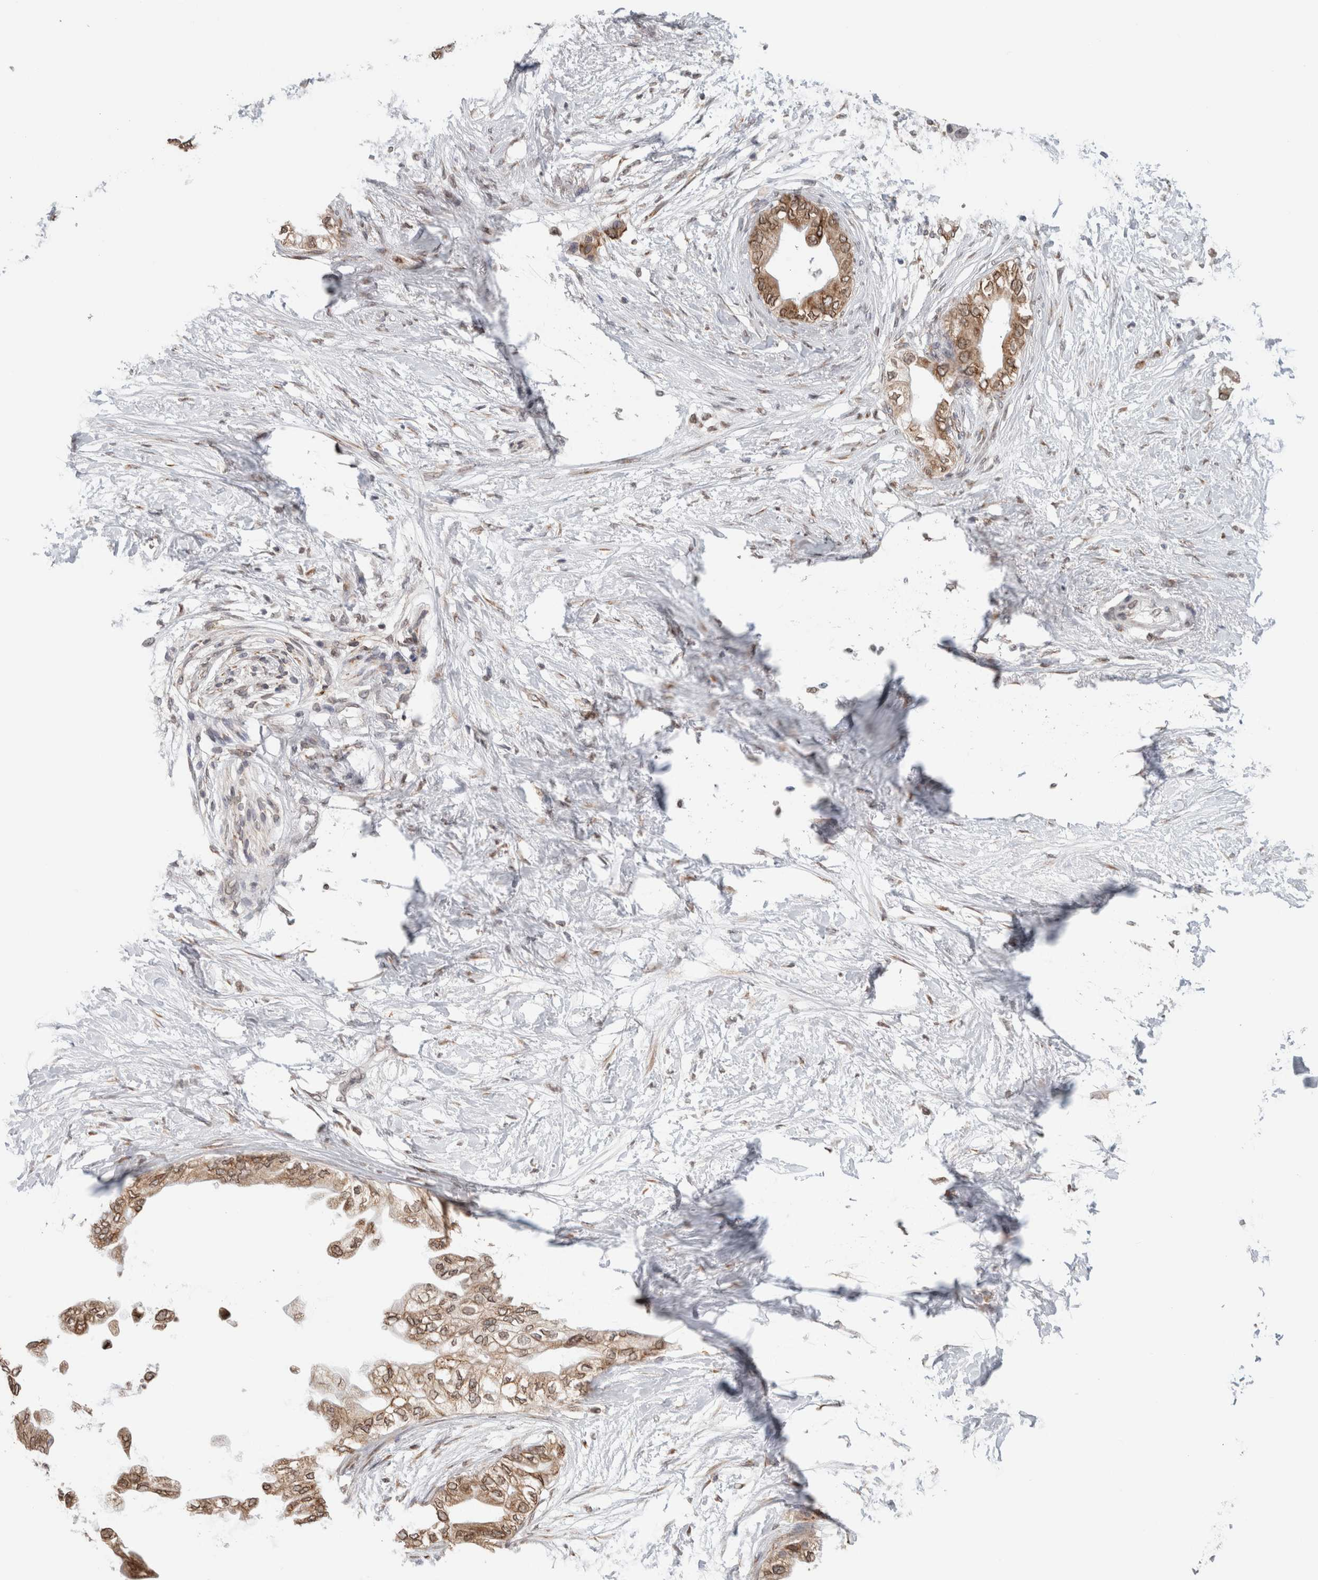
{"staining": {"intensity": "moderate", "quantity": ">75%", "location": "cytoplasmic/membranous,nuclear"}, "tissue": "pancreatic cancer", "cell_type": "Tumor cells", "image_type": "cancer", "snomed": [{"axis": "morphology", "description": "Normal tissue, NOS"}, {"axis": "morphology", "description": "Adenocarcinoma, NOS"}, {"axis": "topography", "description": "Pancreas"}, {"axis": "topography", "description": "Duodenum"}], "caption": "DAB (3,3'-diaminobenzidine) immunohistochemical staining of human pancreatic adenocarcinoma displays moderate cytoplasmic/membranous and nuclear protein expression in approximately >75% of tumor cells.", "gene": "RBMX2", "patient": {"sex": "female", "age": 60}}